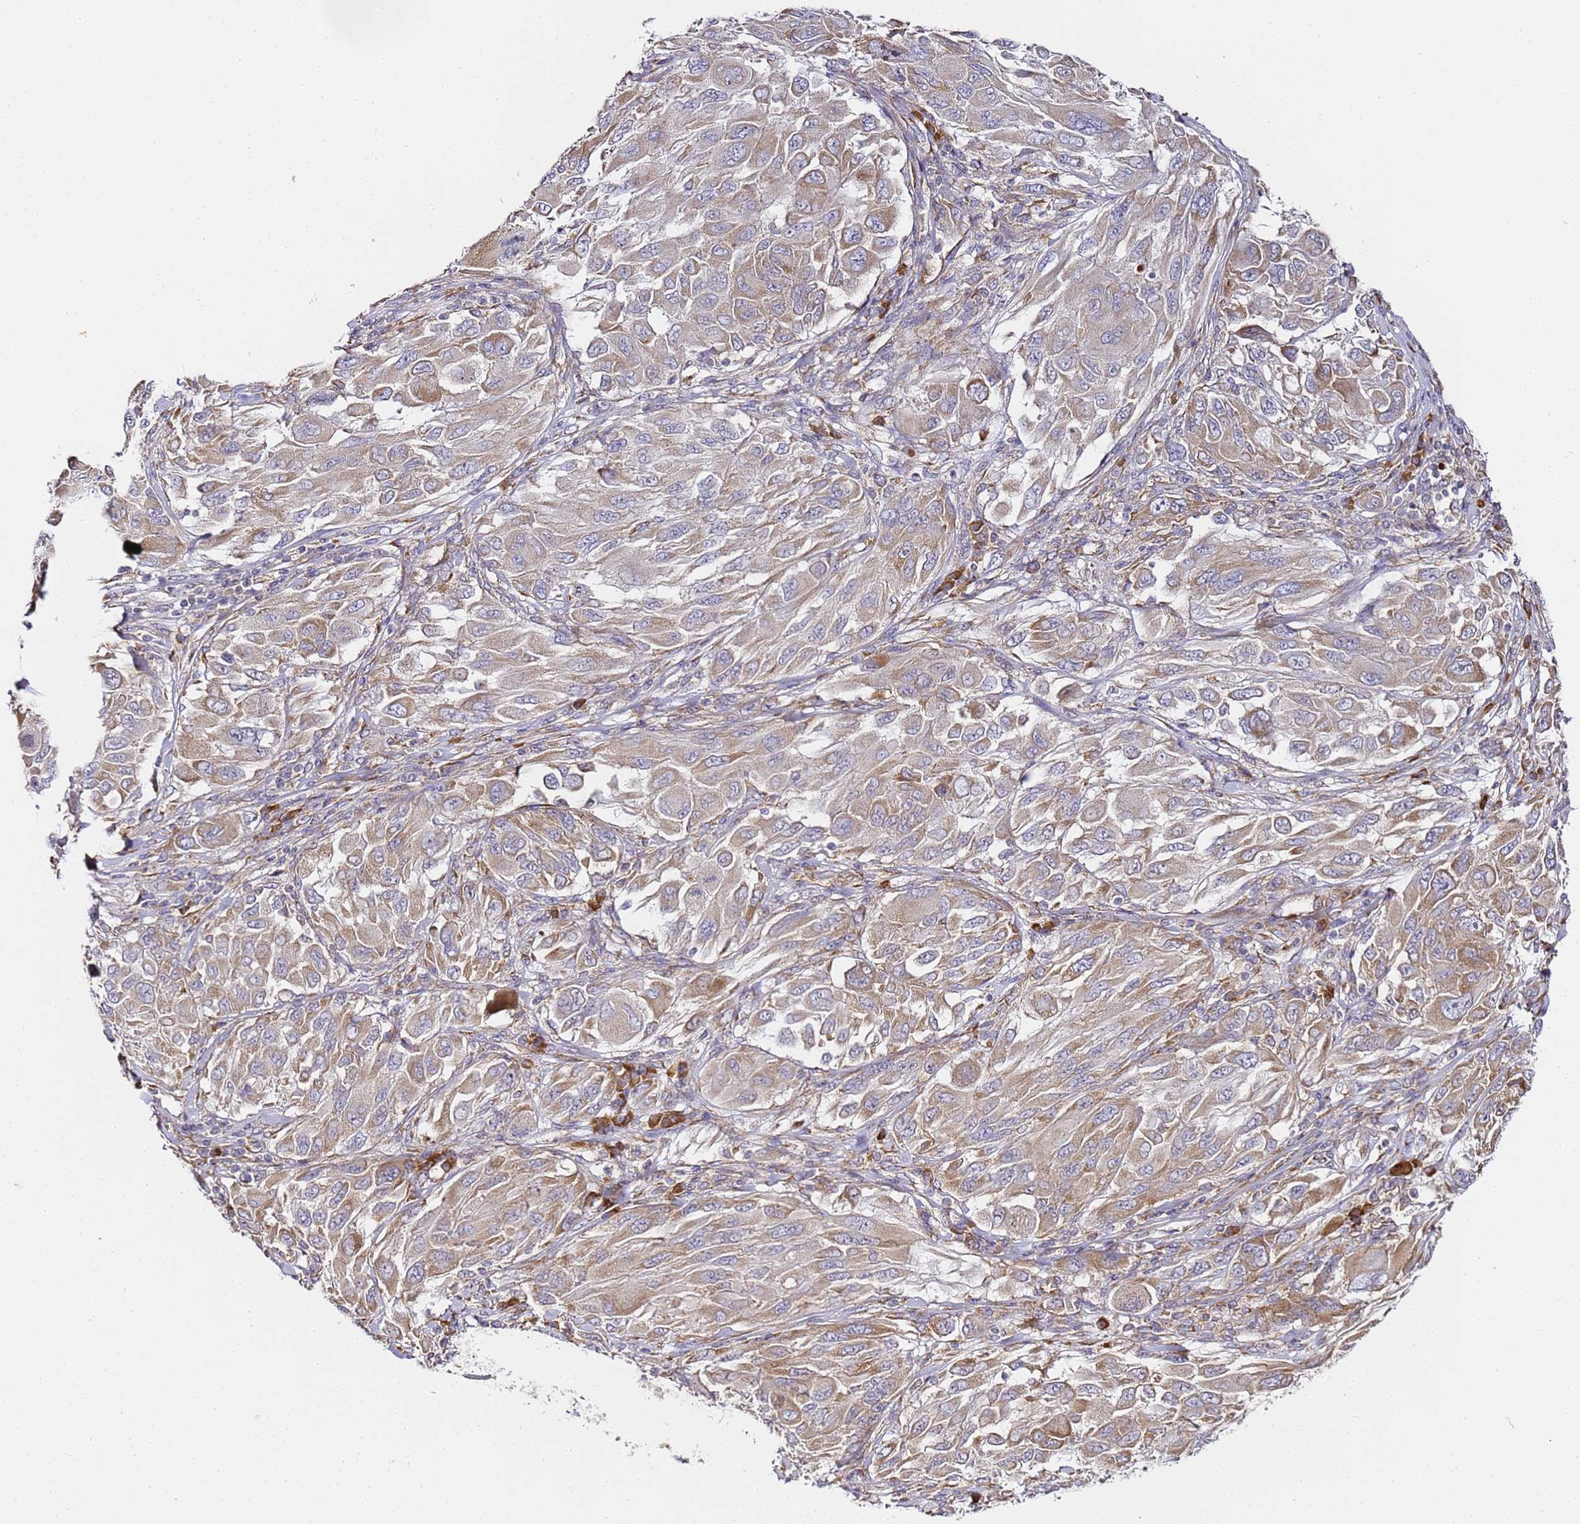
{"staining": {"intensity": "moderate", "quantity": ">75%", "location": "cytoplasmic/membranous"}, "tissue": "melanoma", "cell_type": "Tumor cells", "image_type": "cancer", "snomed": [{"axis": "morphology", "description": "Malignant melanoma, NOS"}, {"axis": "topography", "description": "Skin"}], "caption": "A micrograph of melanoma stained for a protein reveals moderate cytoplasmic/membranous brown staining in tumor cells. Nuclei are stained in blue.", "gene": "RPL13A", "patient": {"sex": "female", "age": 91}}